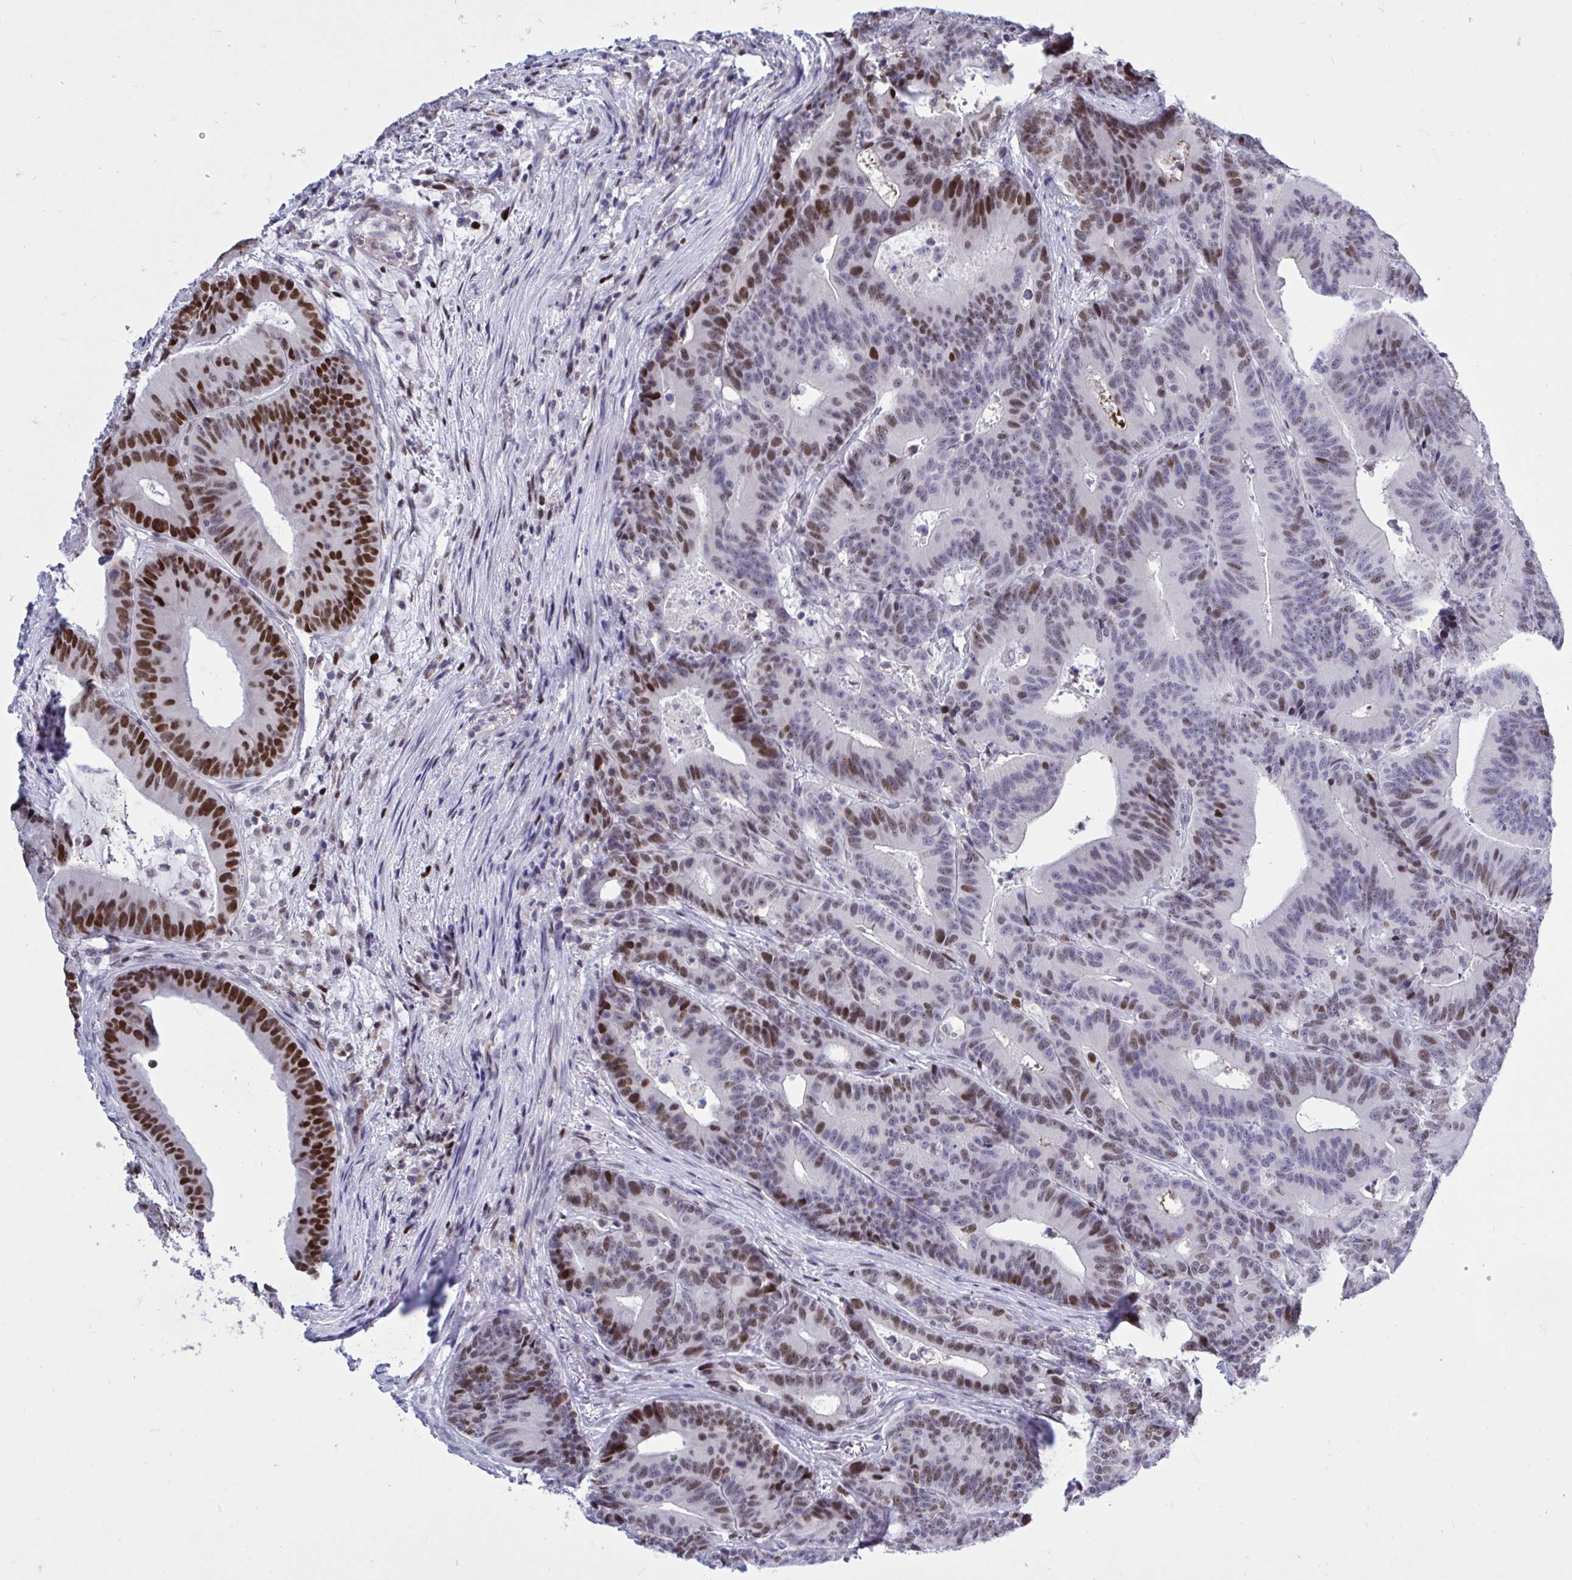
{"staining": {"intensity": "strong", "quantity": "25%-75%", "location": "nuclear"}, "tissue": "colorectal cancer", "cell_type": "Tumor cells", "image_type": "cancer", "snomed": [{"axis": "morphology", "description": "Adenocarcinoma, NOS"}, {"axis": "topography", "description": "Colon"}], "caption": "The histopathology image shows immunohistochemical staining of colorectal cancer (adenocarcinoma). There is strong nuclear staining is seen in approximately 25%-75% of tumor cells.", "gene": "C1QL2", "patient": {"sex": "female", "age": 78}}